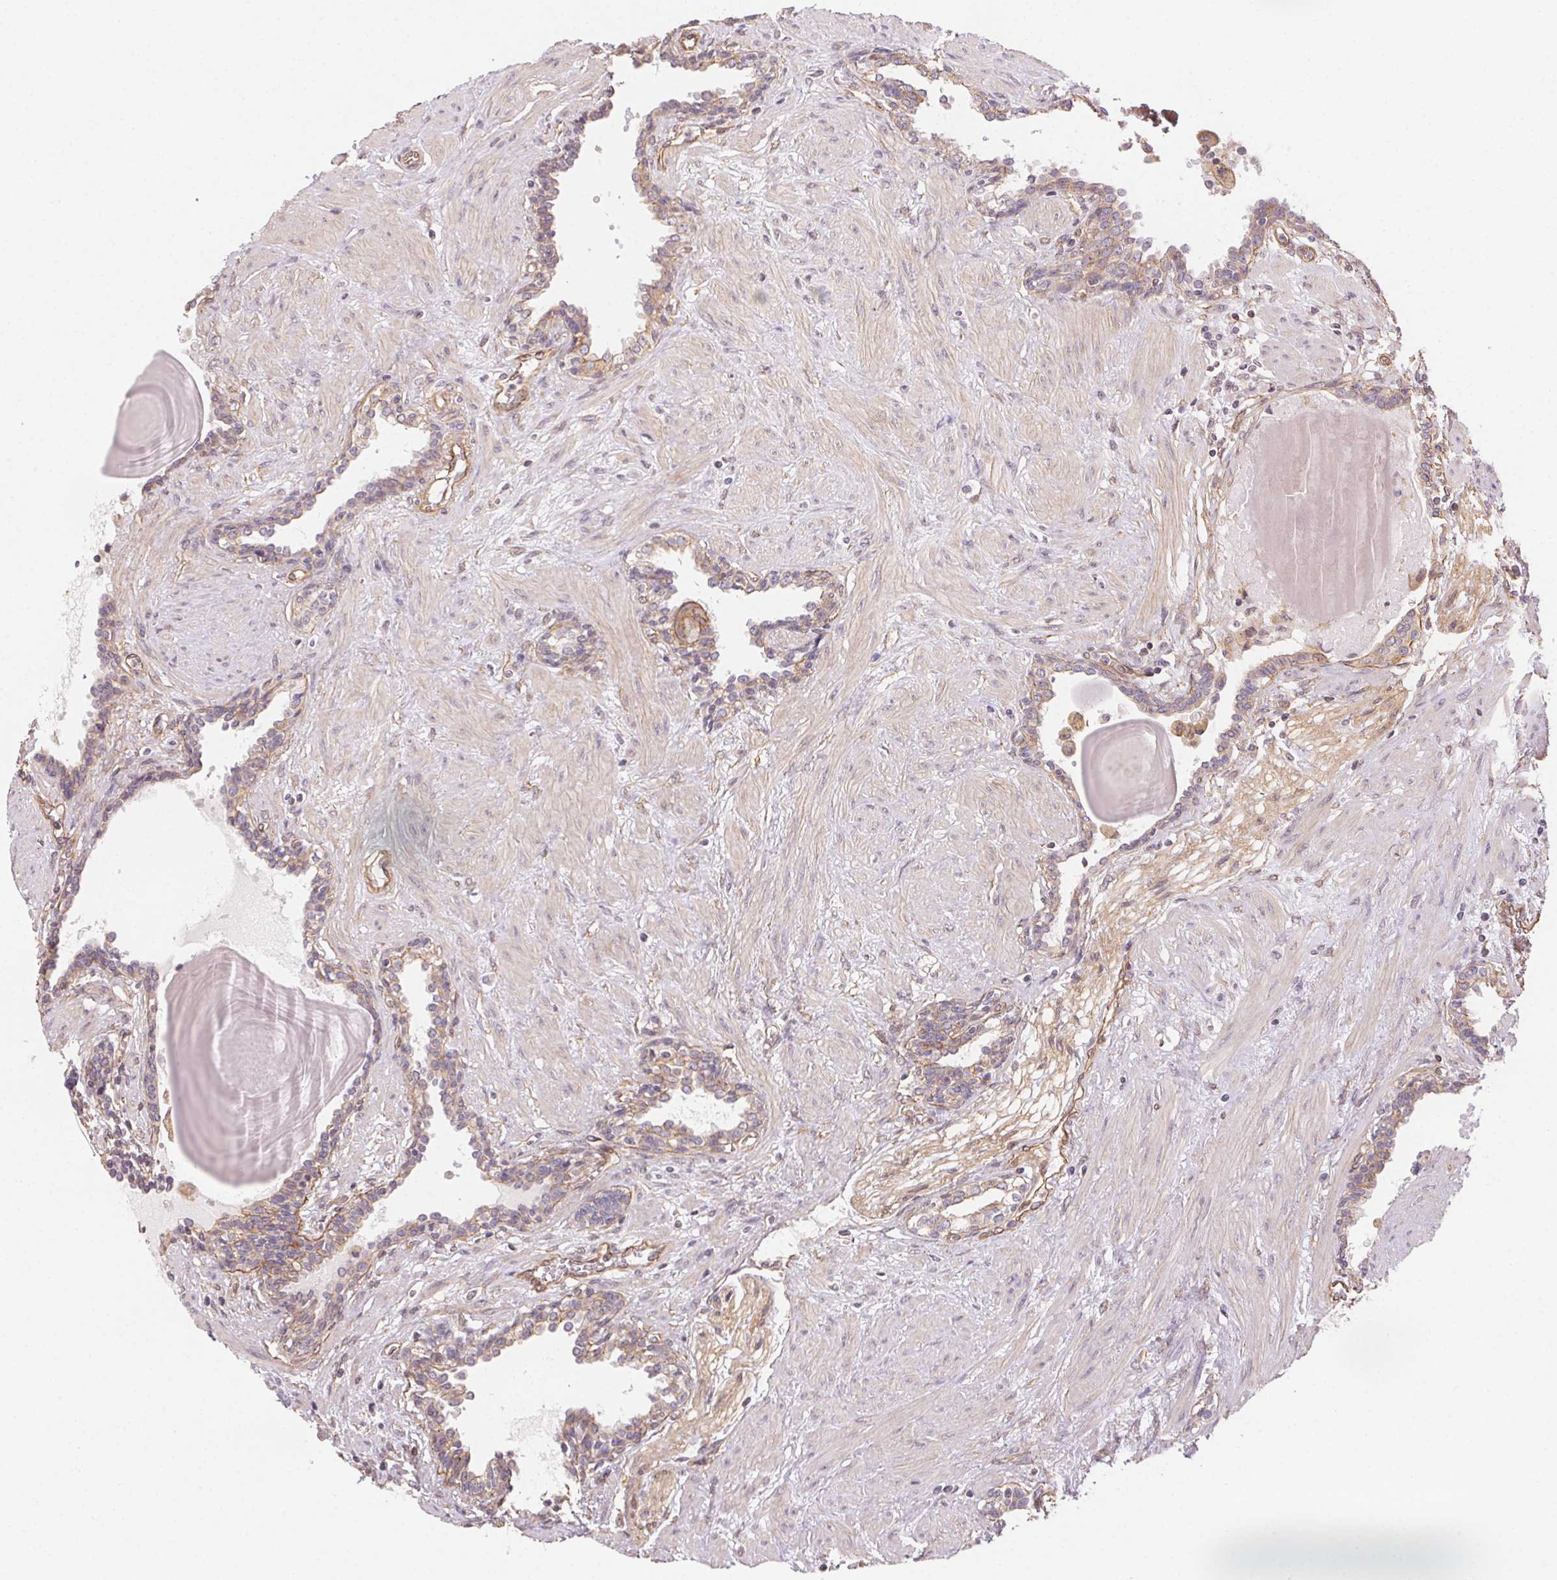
{"staining": {"intensity": "weak", "quantity": "<25%", "location": "cytoplasmic/membranous"}, "tissue": "prostate", "cell_type": "Glandular cells", "image_type": "normal", "snomed": [{"axis": "morphology", "description": "Normal tissue, NOS"}, {"axis": "topography", "description": "Prostate"}], "caption": "The photomicrograph reveals no significant positivity in glandular cells of prostate.", "gene": "PLA2G4F", "patient": {"sex": "male", "age": 55}}